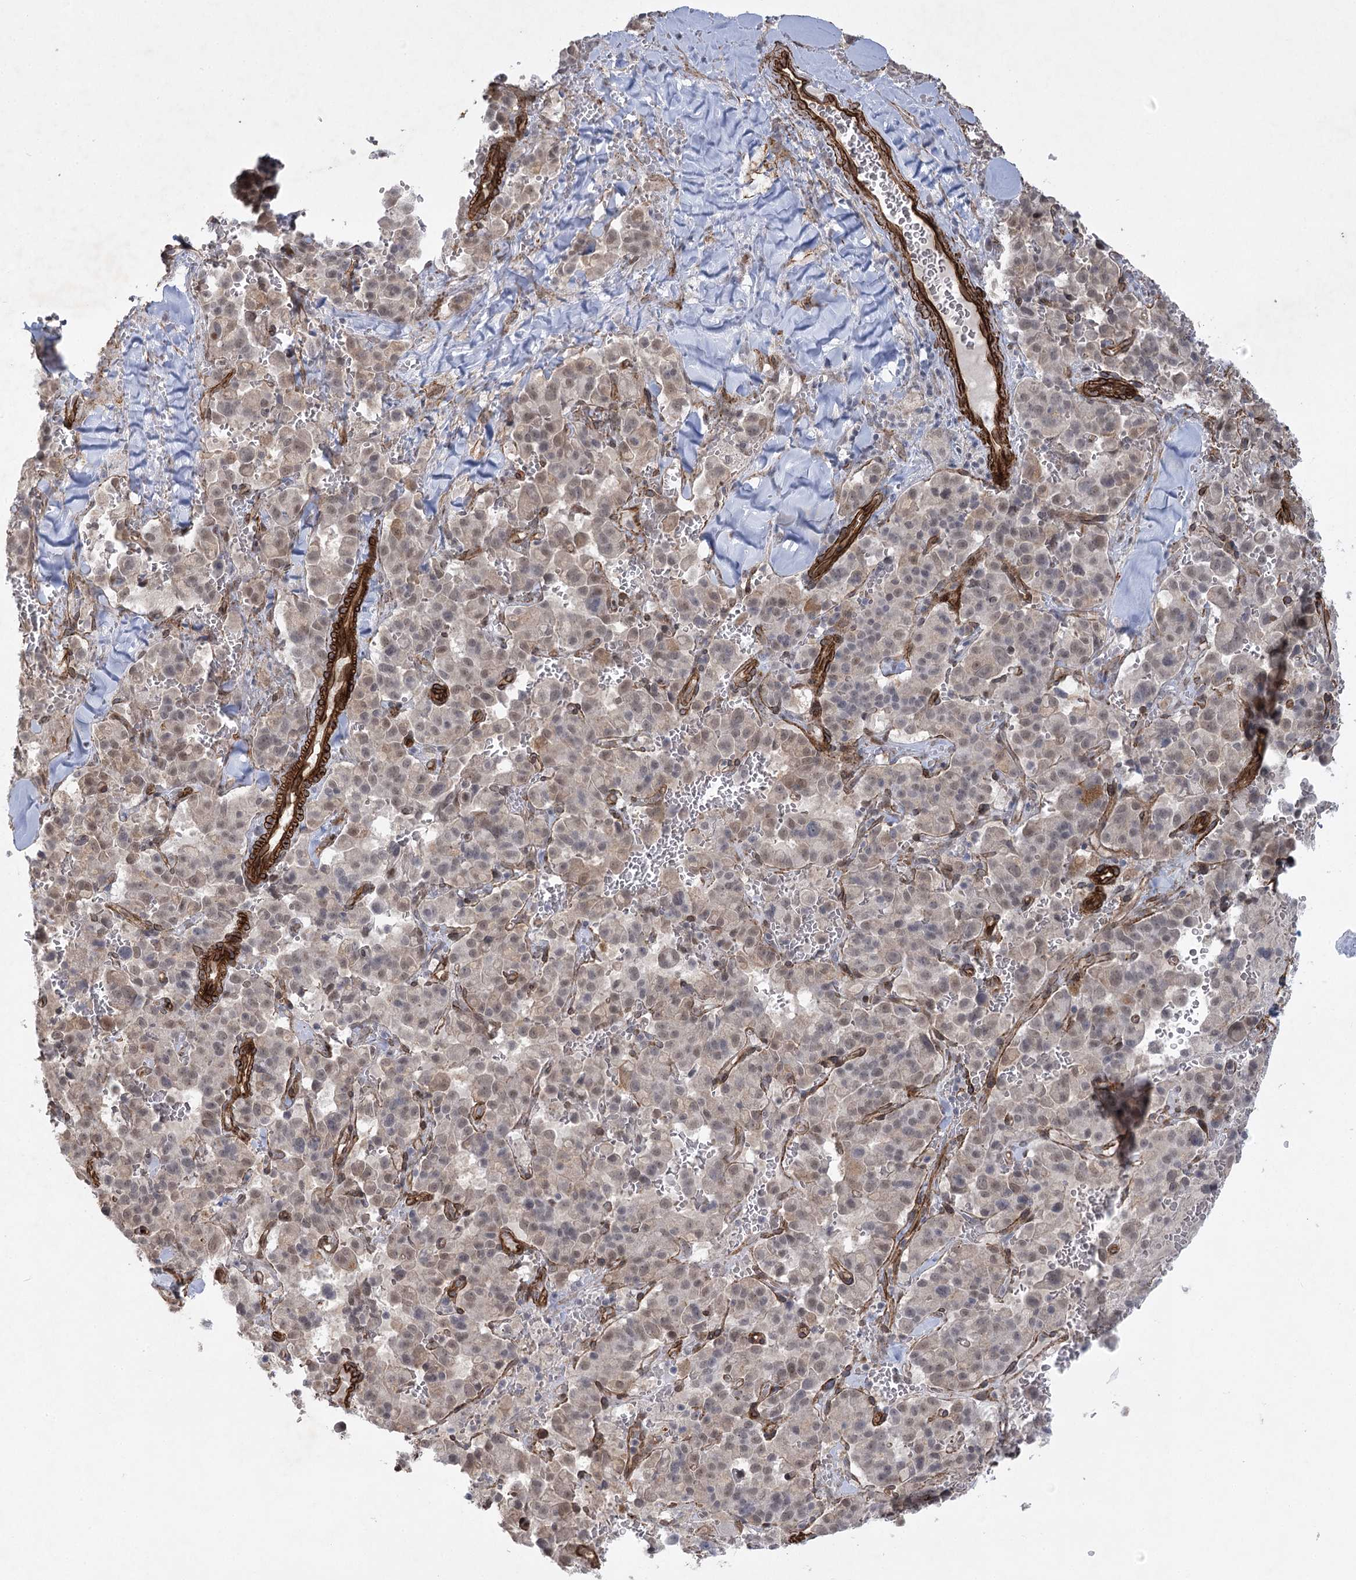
{"staining": {"intensity": "weak", "quantity": ">75%", "location": "nuclear"}, "tissue": "pancreatic cancer", "cell_type": "Tumor cells", "image_type": "cancer", "snomed": [{"axis": "morphology", "description": "Adenocarcinoma, NOS"}, {"axis": "topography", "description": "Pancreas"}], "caption": "Pancreatic adenocarcinoma tissue demonstrates weak nuclear positivity in about >75% of tumor cells Immunohistochemistry (ihc) stains the protein in brown and the nuclei are stained blue.", "gene": "AMTN", "patient": {"sex": "male", "age": 65}}